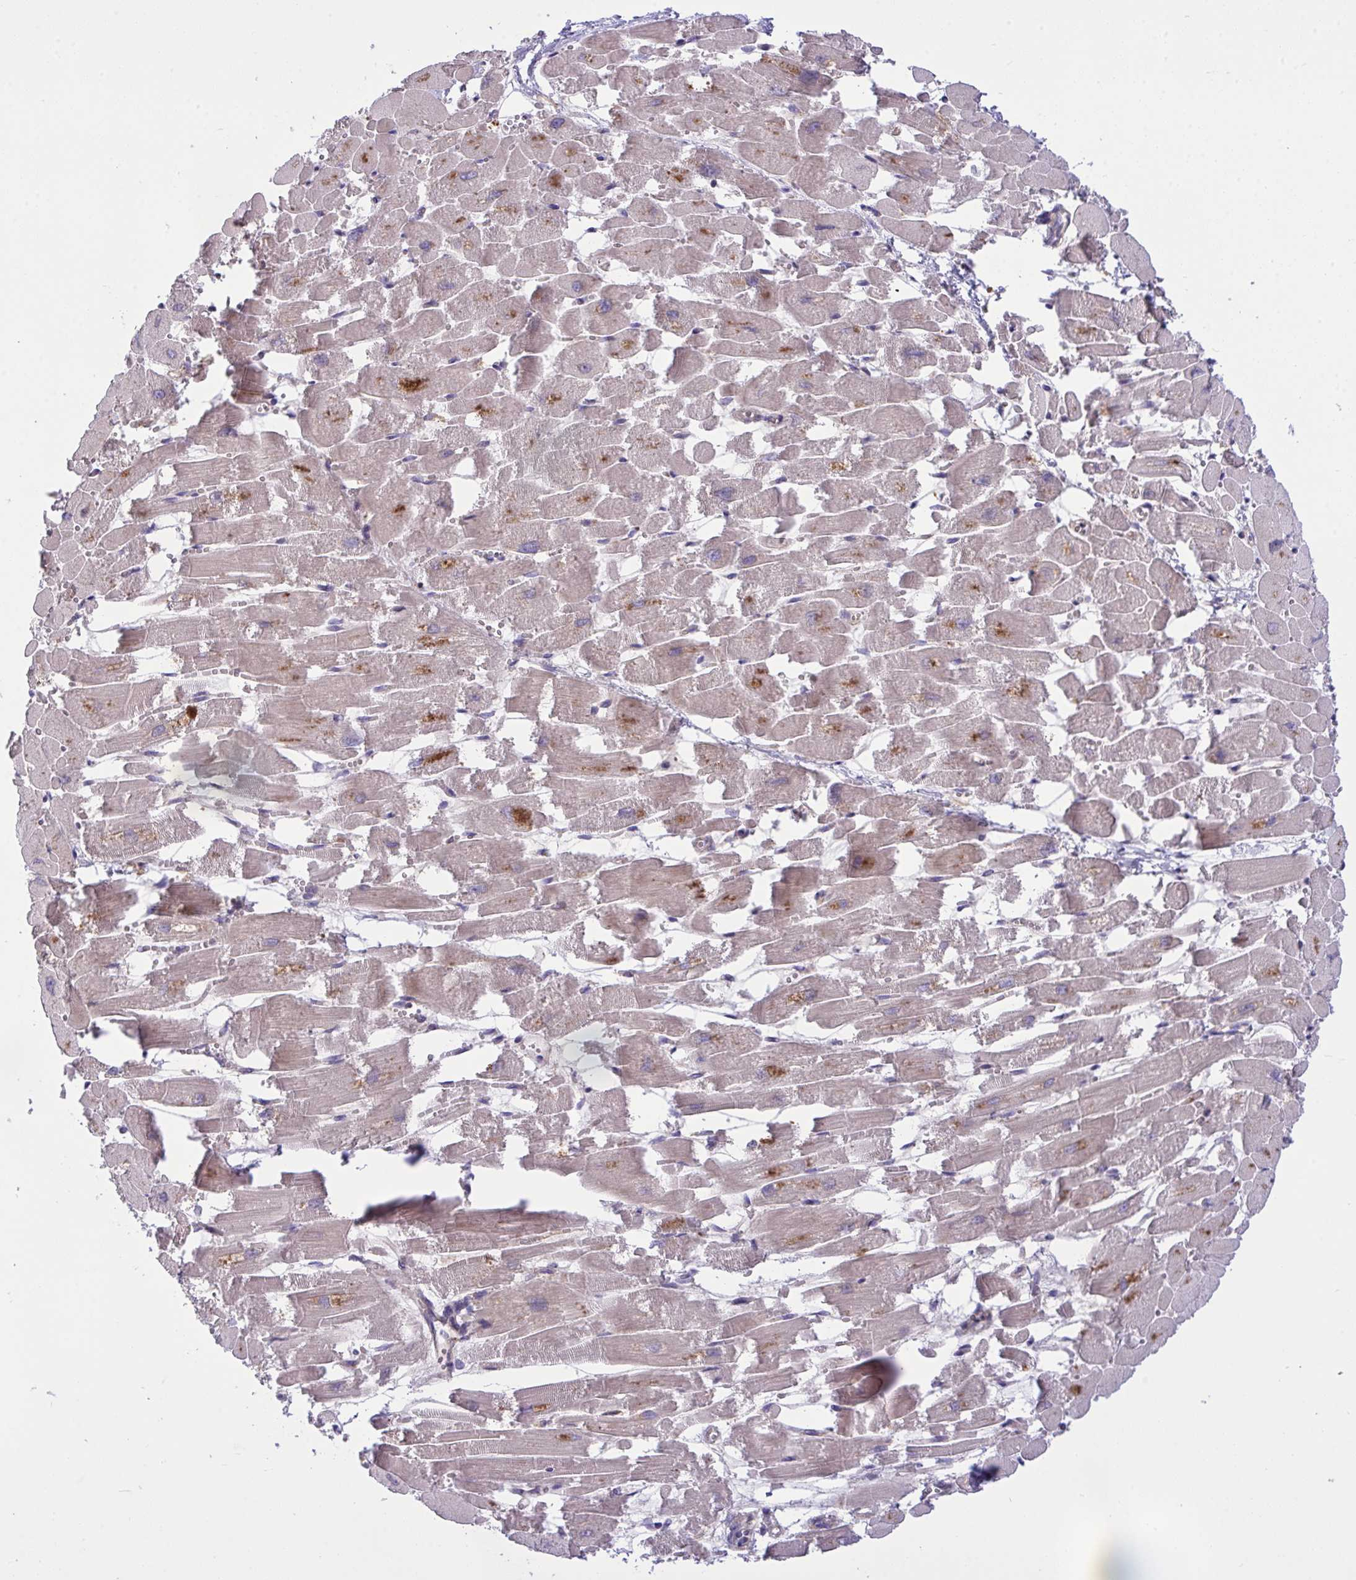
{"staining": {"intensity": "moderate", "quantity": ">75%", "location": "cytoplasmic/membranous"}, "tissue": "heart muscle", "cell_type": "Cardiomyocytes", "image_type": "normal", "snomed": [{"axis": "morphology", "description": "Normal tissue, NOS"}, {"axis": "topography", "description": "Heart"}], "caption": "Protein analysis of benign heart muscle displays moderate cytoplasmic/membranous expression in about >75% of cardiomyocytes. Nuclei are stained in blue.", "gene": "GRB14", "patient": {"sex": "female", "age": 52}}